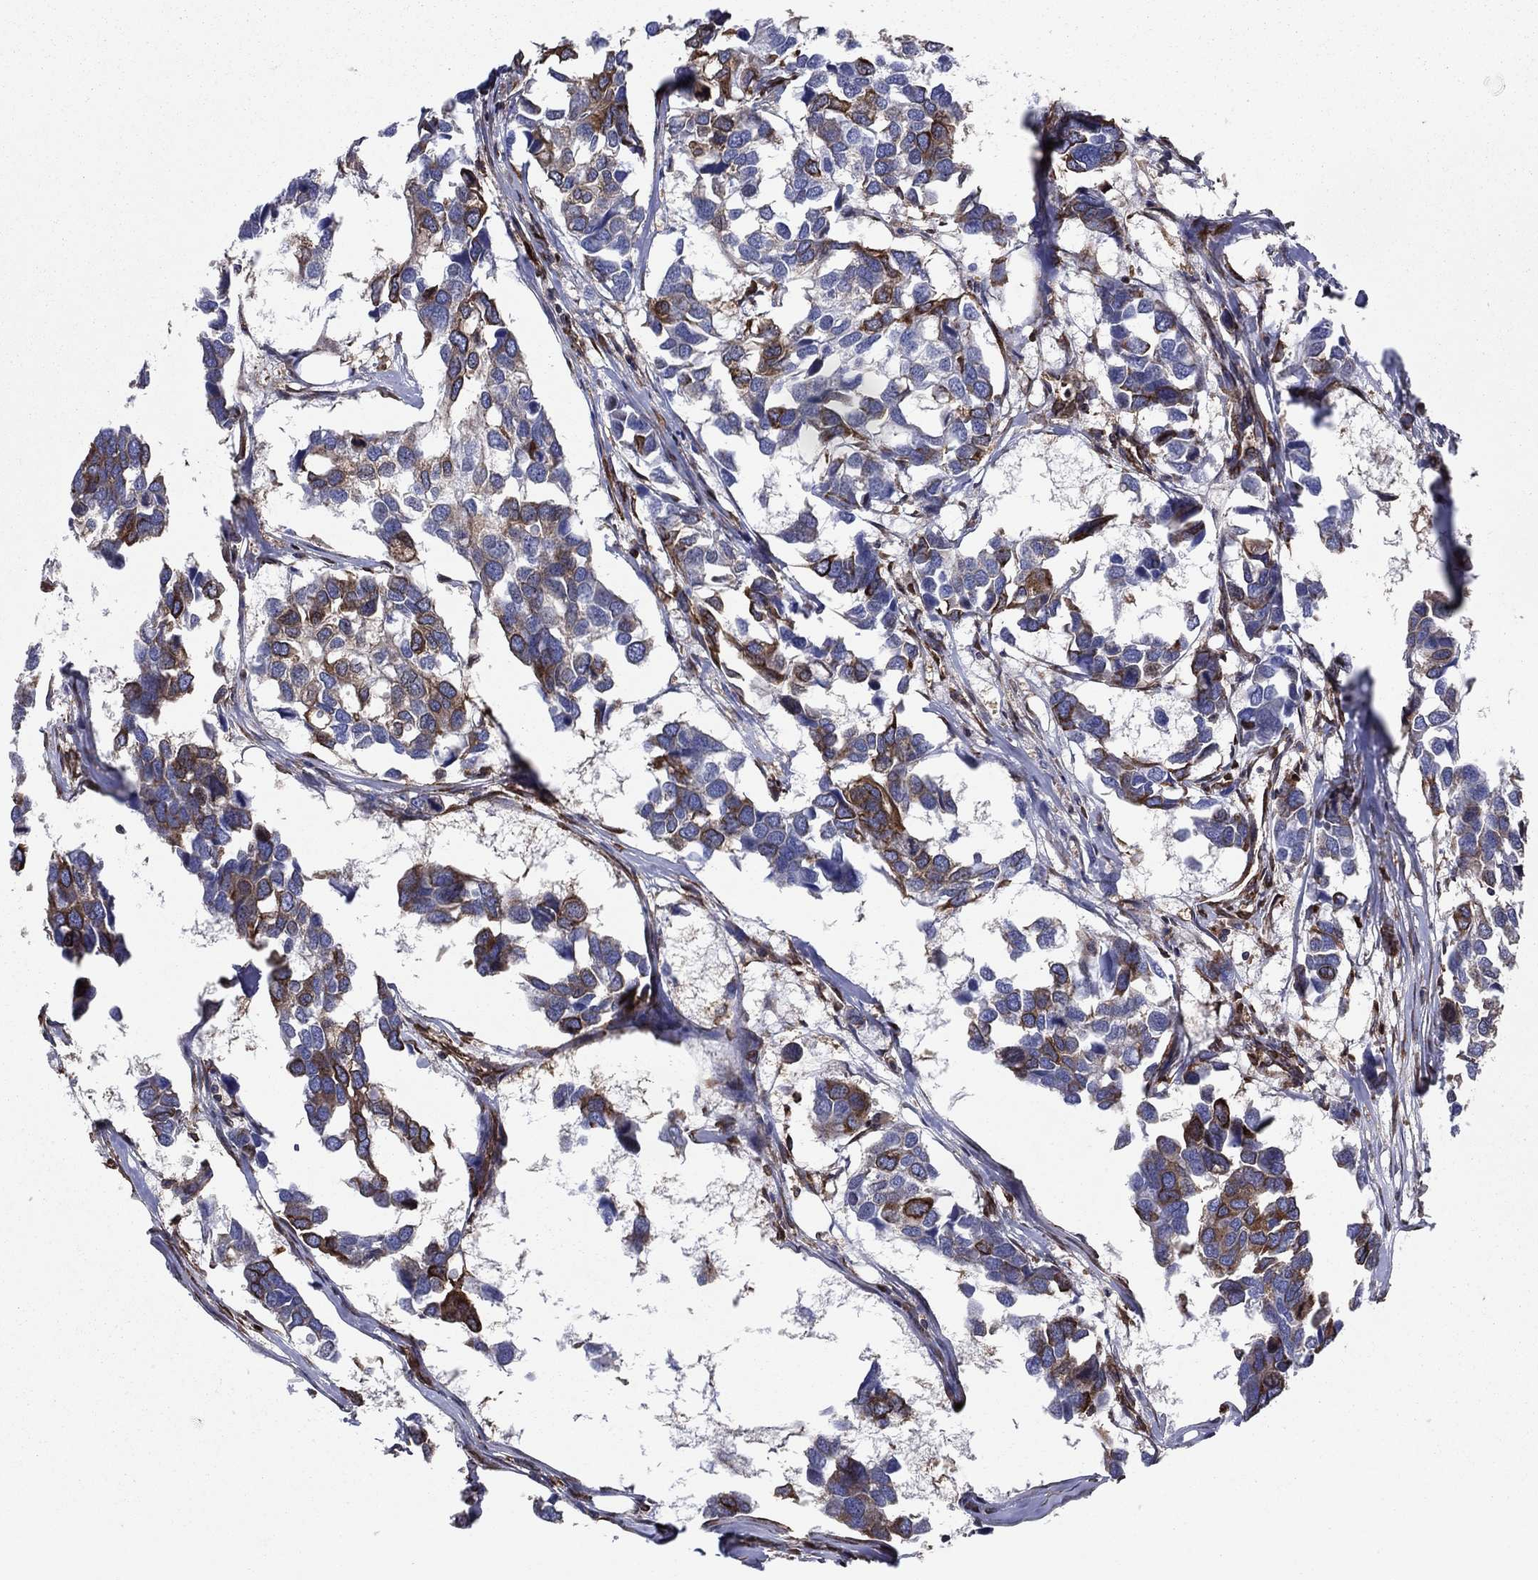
{"staining": {"intensity": "strong", "quantity": "25%-75%", "location": "cytoplasmic/membranous"}, "tissue": "breast cancer", "cell_type": "Tumor cells", "image_type": "cancer", "snomed": [{"axis": "morphology", "description": "Duct carcinoma"}, {"axis": "topography", "description": "Breast"}], "caption": "About 25%-75% of tumor cells in breast invasive ductal carcinoma demonstrate strong cytoplasmic/membranous protein staining as visualized by brown immunohistochemical staining.", "gene": "YBX1", "patient": {"sex": "female", "age": 83}}